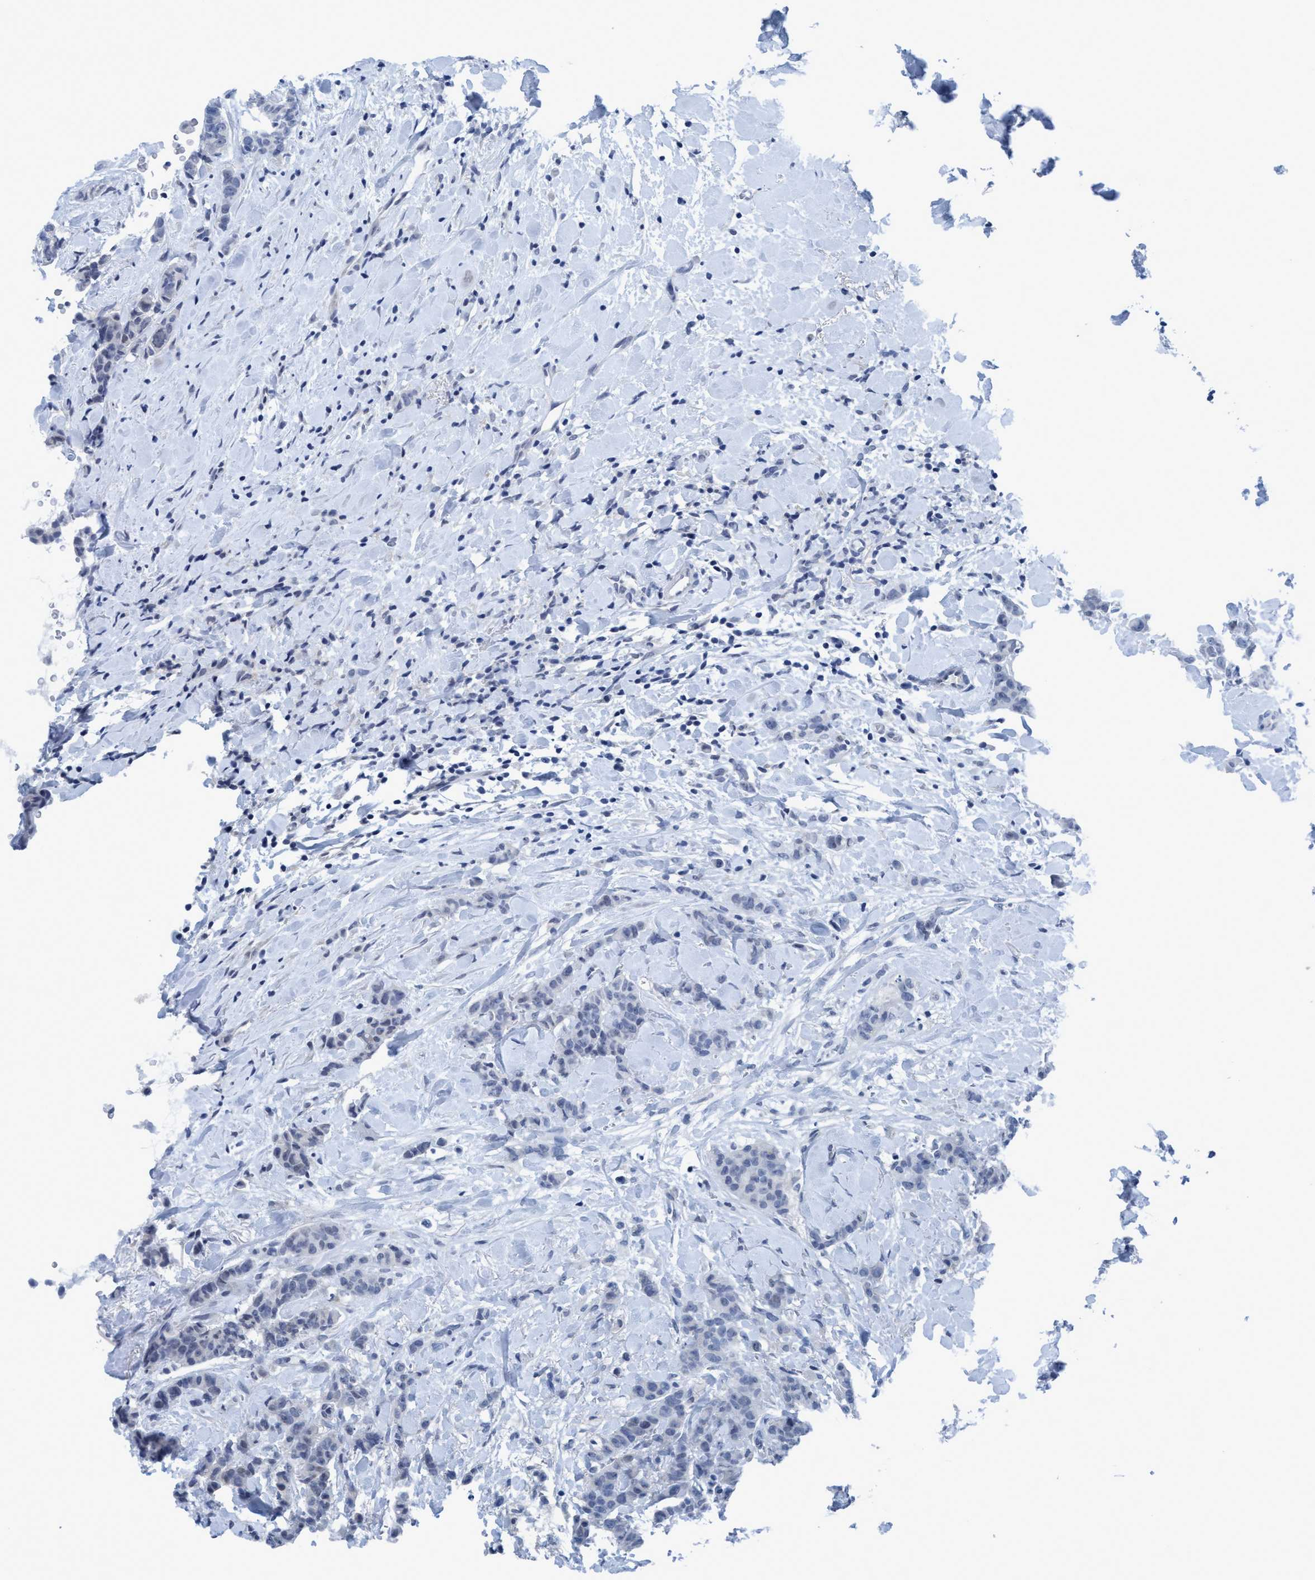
{"staining": {"intensity": "negative", "quantity": "none", "location": "none"}, "tissue": "breast cancer", "cell_type": "Tumor cells", "image_type": "cancer", "snomed": [{"axis": "morphology", "description": "Normal tissue, NOS"}, {"axis": "morphology", "description": "Duct carcinoma"}, {"axis": "topography", "description": "Breast"}], "caption": "Tumor cells show no significant expression in breast cancer.", "gene": "DNAI1", "patient": {"sex": "female", "age": 40}}